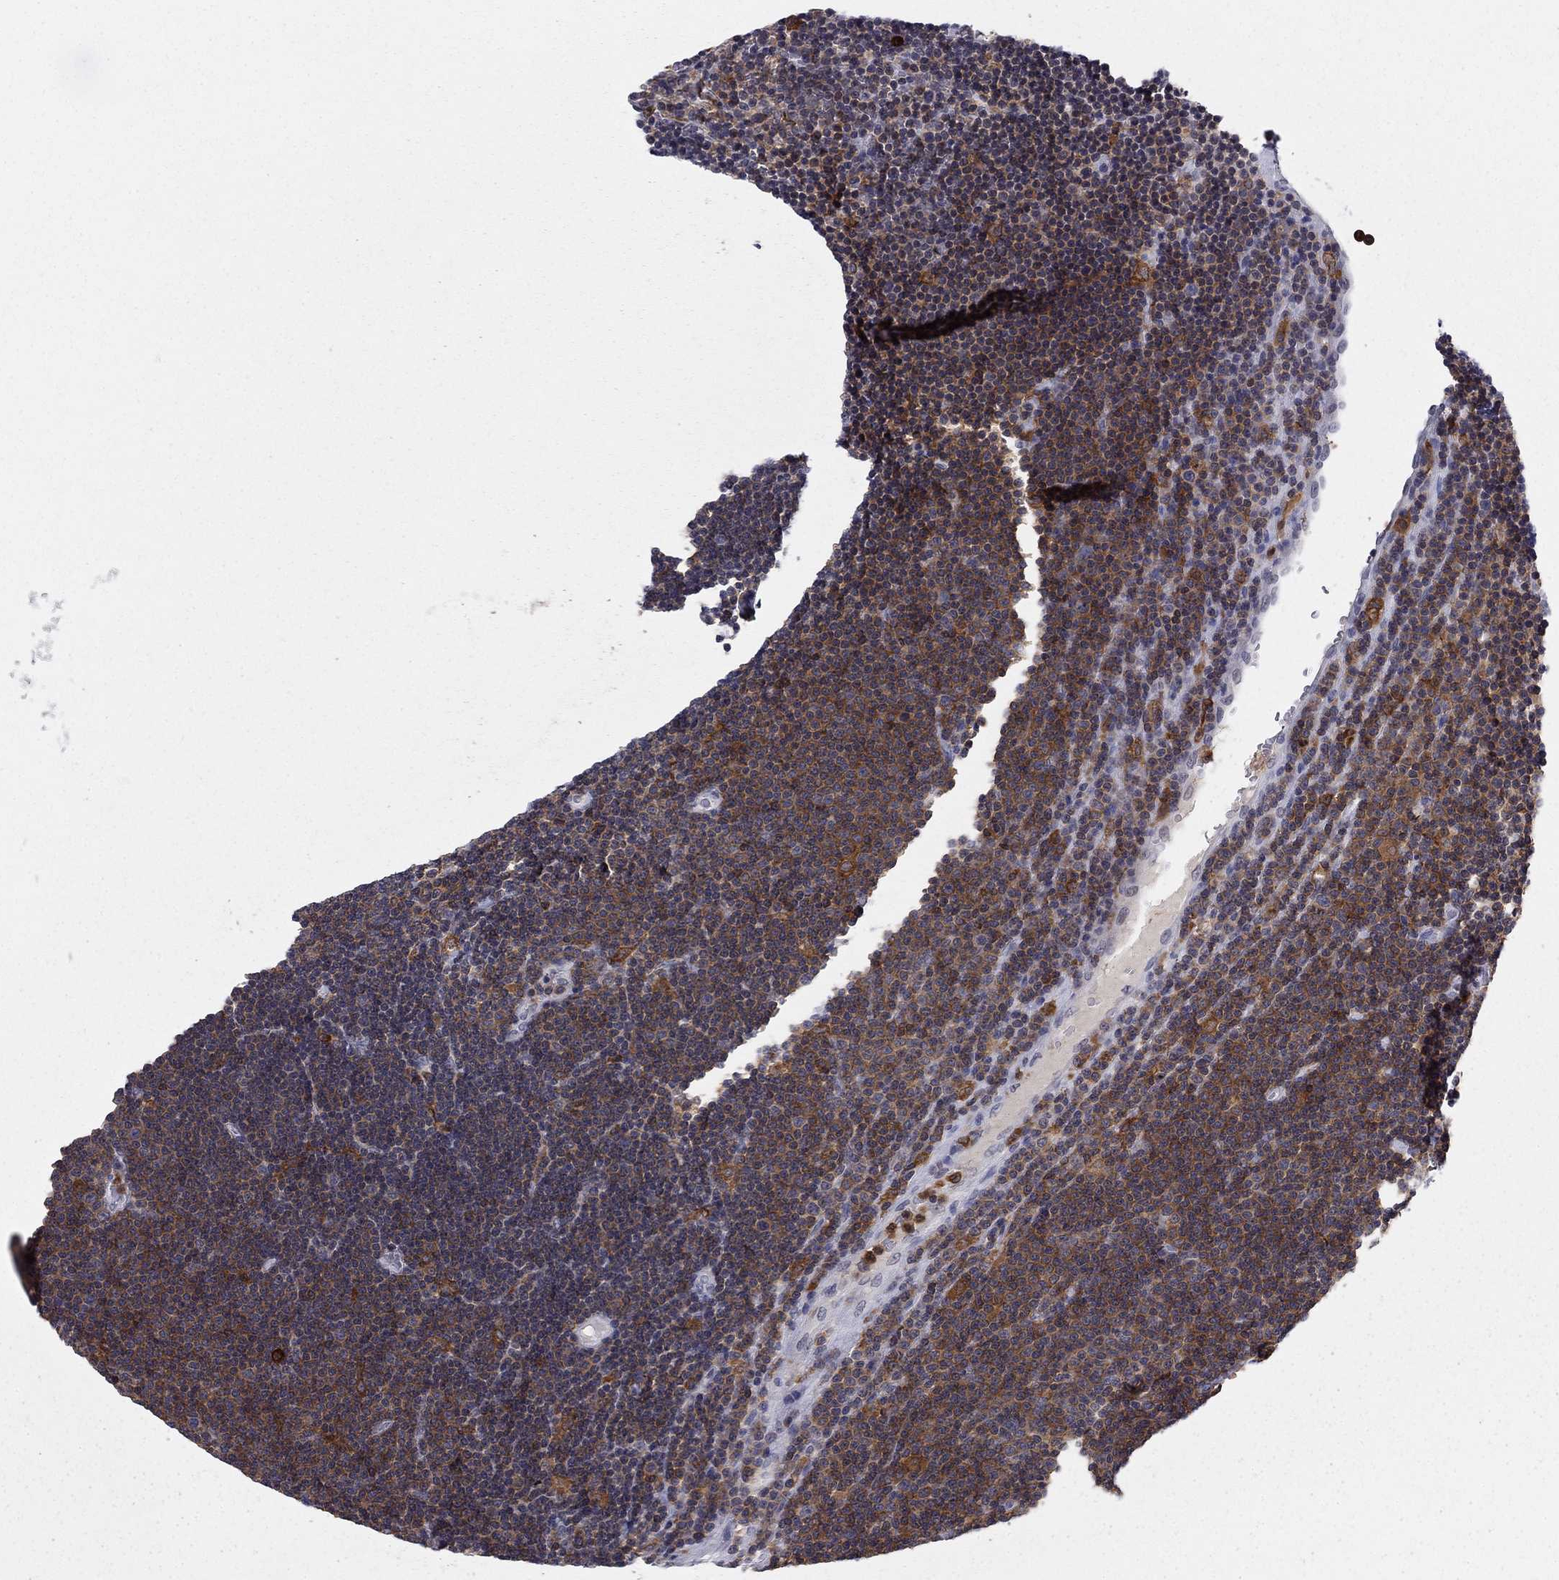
{"staining": {"intensity": "strong", "quantity": "<25%", "location": "cytoplasmic/membranous"}, "tissue": "lymphoma", "cell_type": "Tumor cells", "image_type": "cancer", "snomed": [{"axis": "morphology", "description": "Malignant lymphoma, non-Hodgkin's type, Low grade"}, {"axis": "topography", "description": "Brain"}], "caption": "This is a histology image of IHC staining of malignant lymphoma, non-Hodgkin's type (low-grade), which shows strong expression in the cytoplasmic/membranous of tumor cells.", "gene": "PLCB2", "patient": {"sex": "female", "age": 66}}